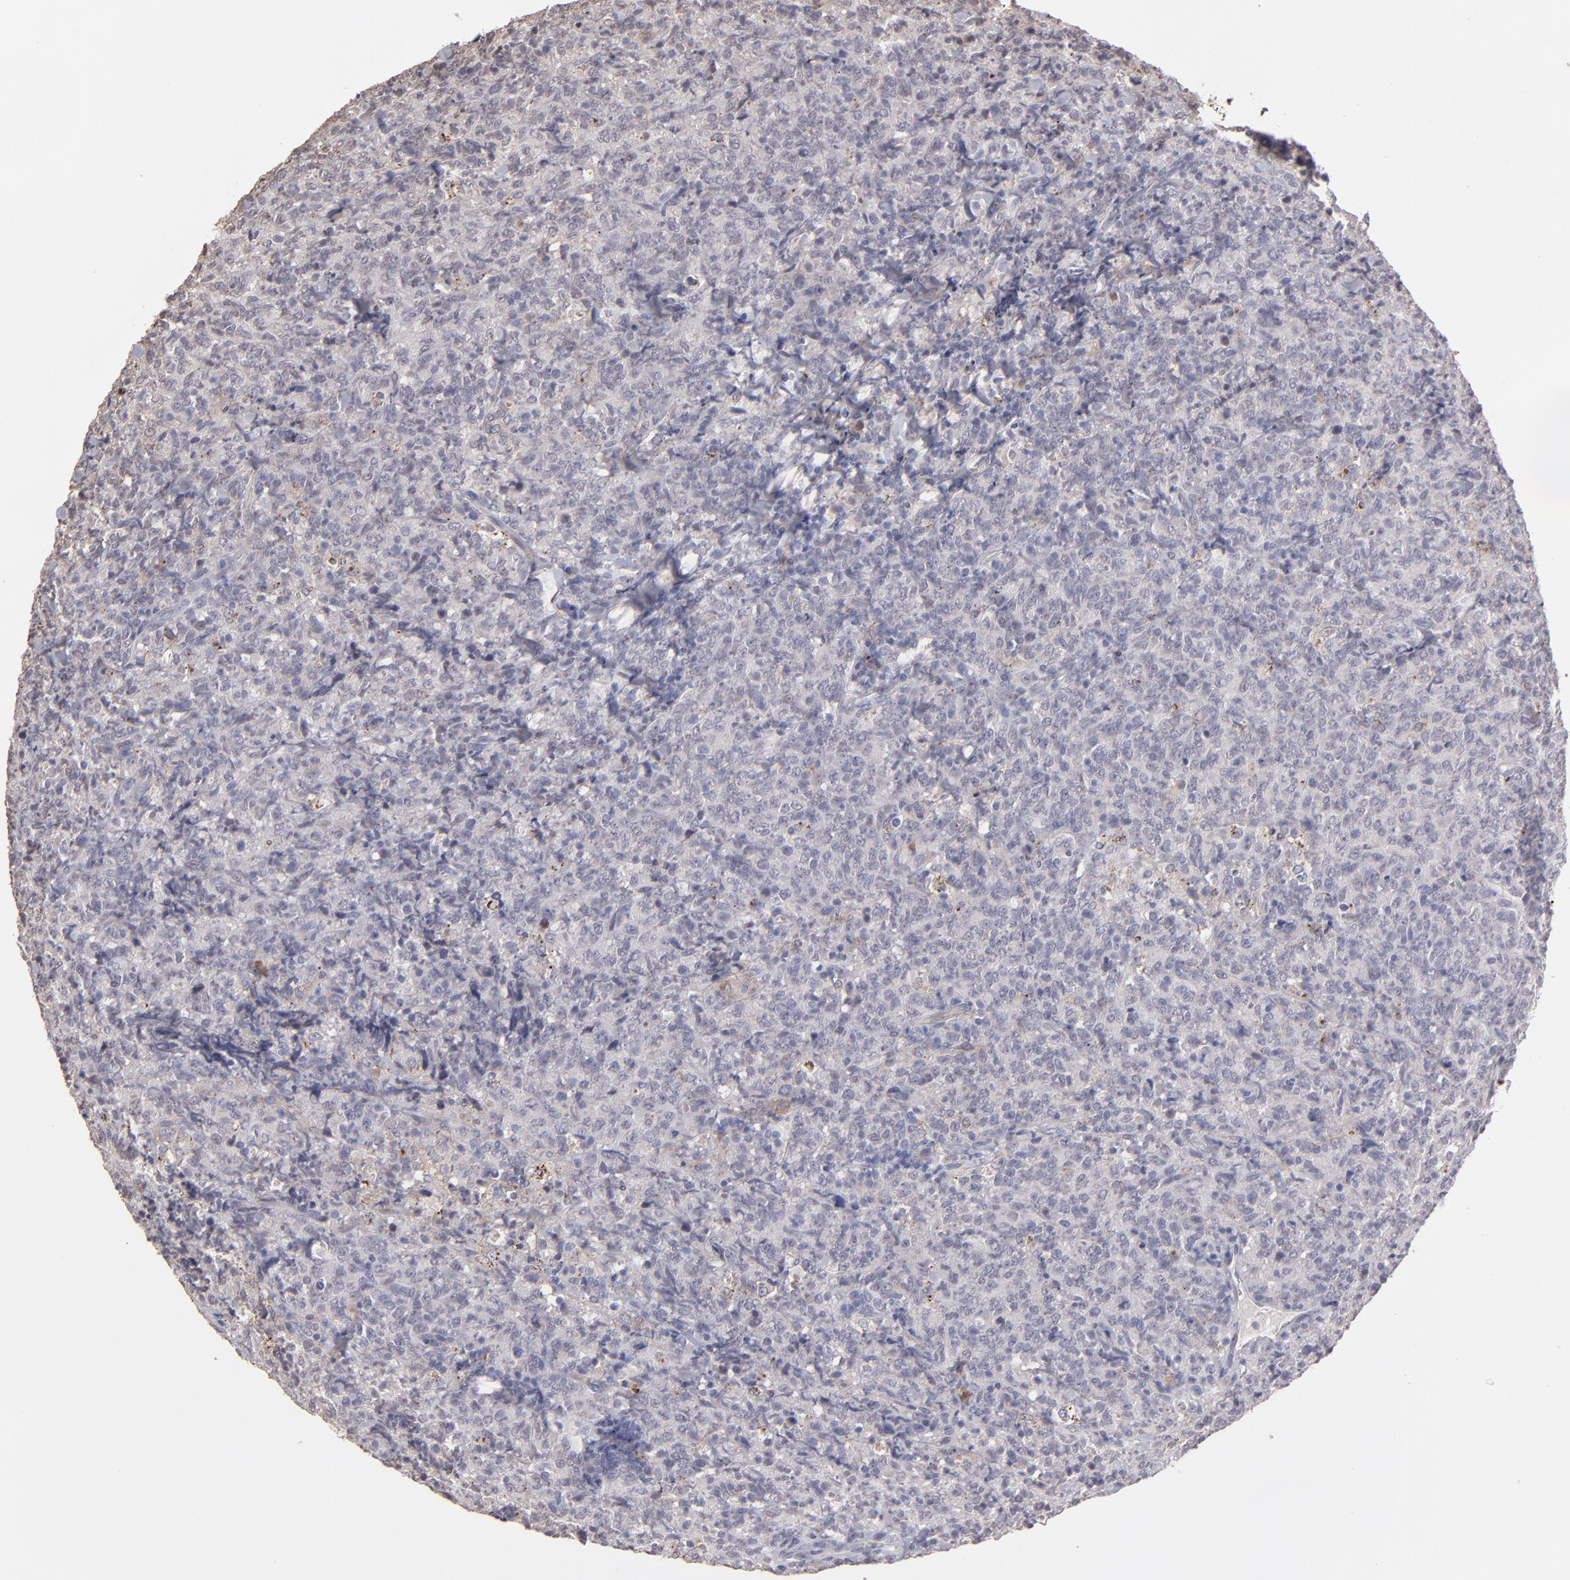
{"staining": {"intensity": "weak", "quantity": "<25%", "location": "cytoplasmic/membranous"}, "tissue": "lymphoma", "cell_type": "Tumor cells", "image_type": "cancer", "snomed": [{"axis": "morphology", "description": "Malignant lymphoma, non-Hodgkin's type, High grade"}, {"axis": "topography", "description": "Tonsil"}], "caption": "Lymphoma was stained to show a protein in brown. There is no significant expression in tumor cells.", "gene": "ITGB5", "patient": {"sex": "female", "age": 36}}